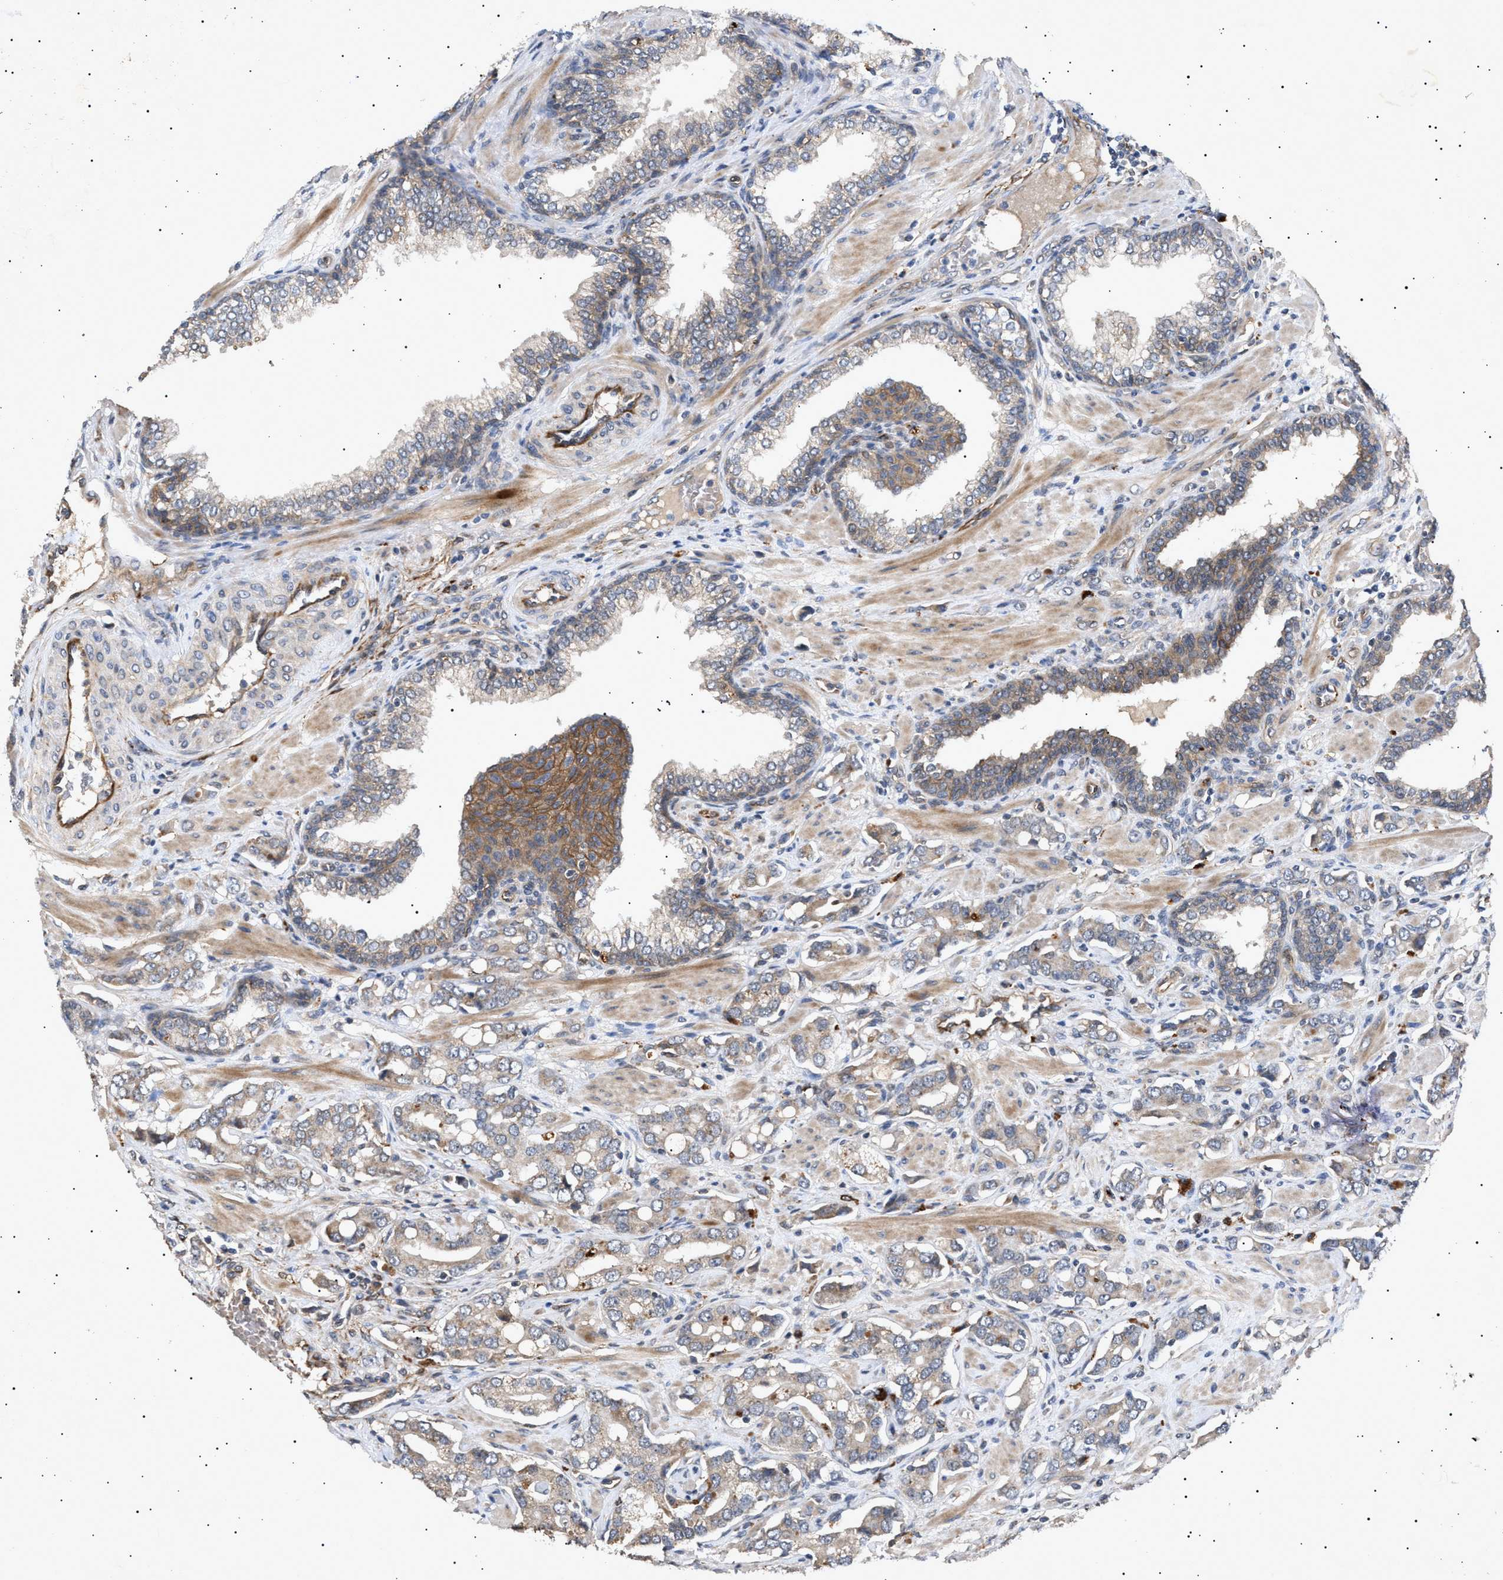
{"staining": {"intensity": "weak", "quantity": "25%-75%", "location": "cytoplasmic/membranous"}, "tissue": "prostate cancer", "cell_type": "Tumor cells", "image_type": "cancer", "snomed": [{"axis": "morphology", "description": "Adenocarcinoma, High grade"}, {"axis": "topography", "description": "Prostate"}], "caption": "Tumor cells show weak cytoplasmic/membranous positivity in about 25%-75% of cells in prostate cancer.", "gene": "SIRT5", "patient": {"sex": "male", "age": 52}}